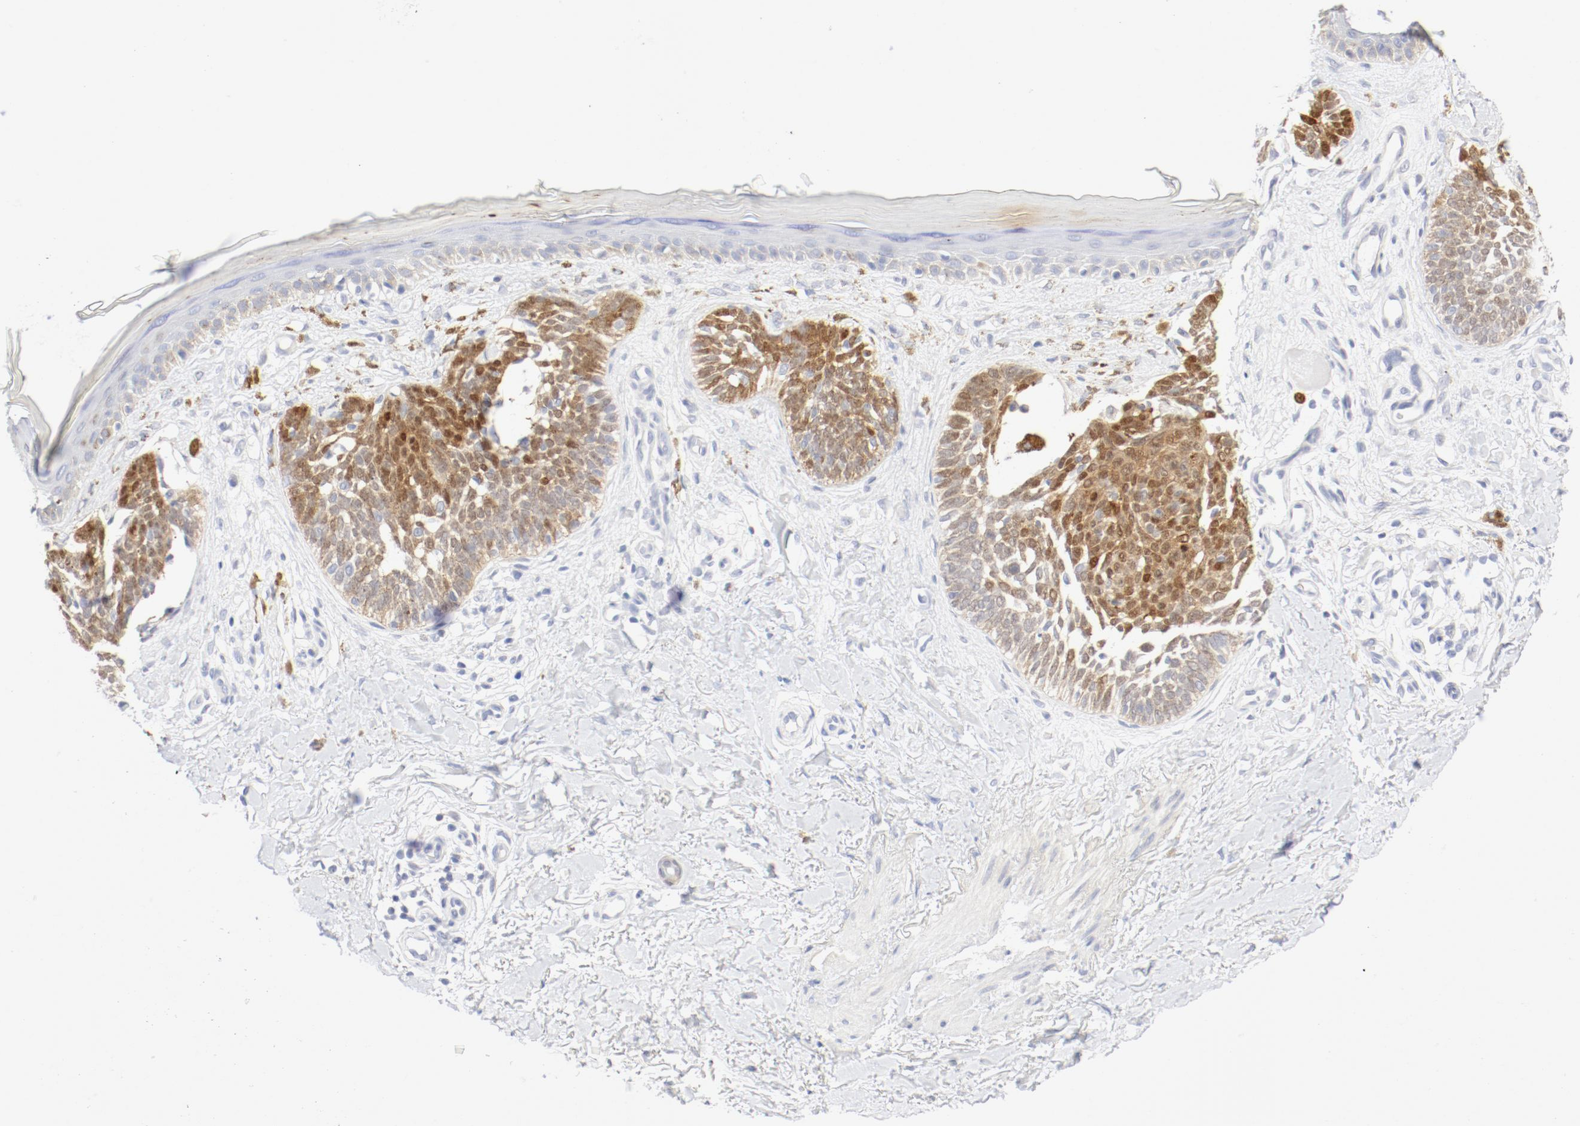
{"staining": {"intensity": "strong", "quantity": ">75%", "location": "cytoplasmic/membranous"}, "tissue": "skin cancer", "cell_type": "Tumor cells", "image_type": "cancer", "snomed": [{"axis": "morphology", "description": "Normal tissue, NOS"}, {"axis": "morphology", "description": "Basal cell carcinoma"}, {"axis": "topography", "description": "Skin"}], "caption": "Immunohistochemical staining of skin cancer exhibits high levels of strong cytoplasmic/membranous positivity in about >75% of tumor cells.", "gene": "PGM1", "patient": {"sex": "female", "age": 58}}